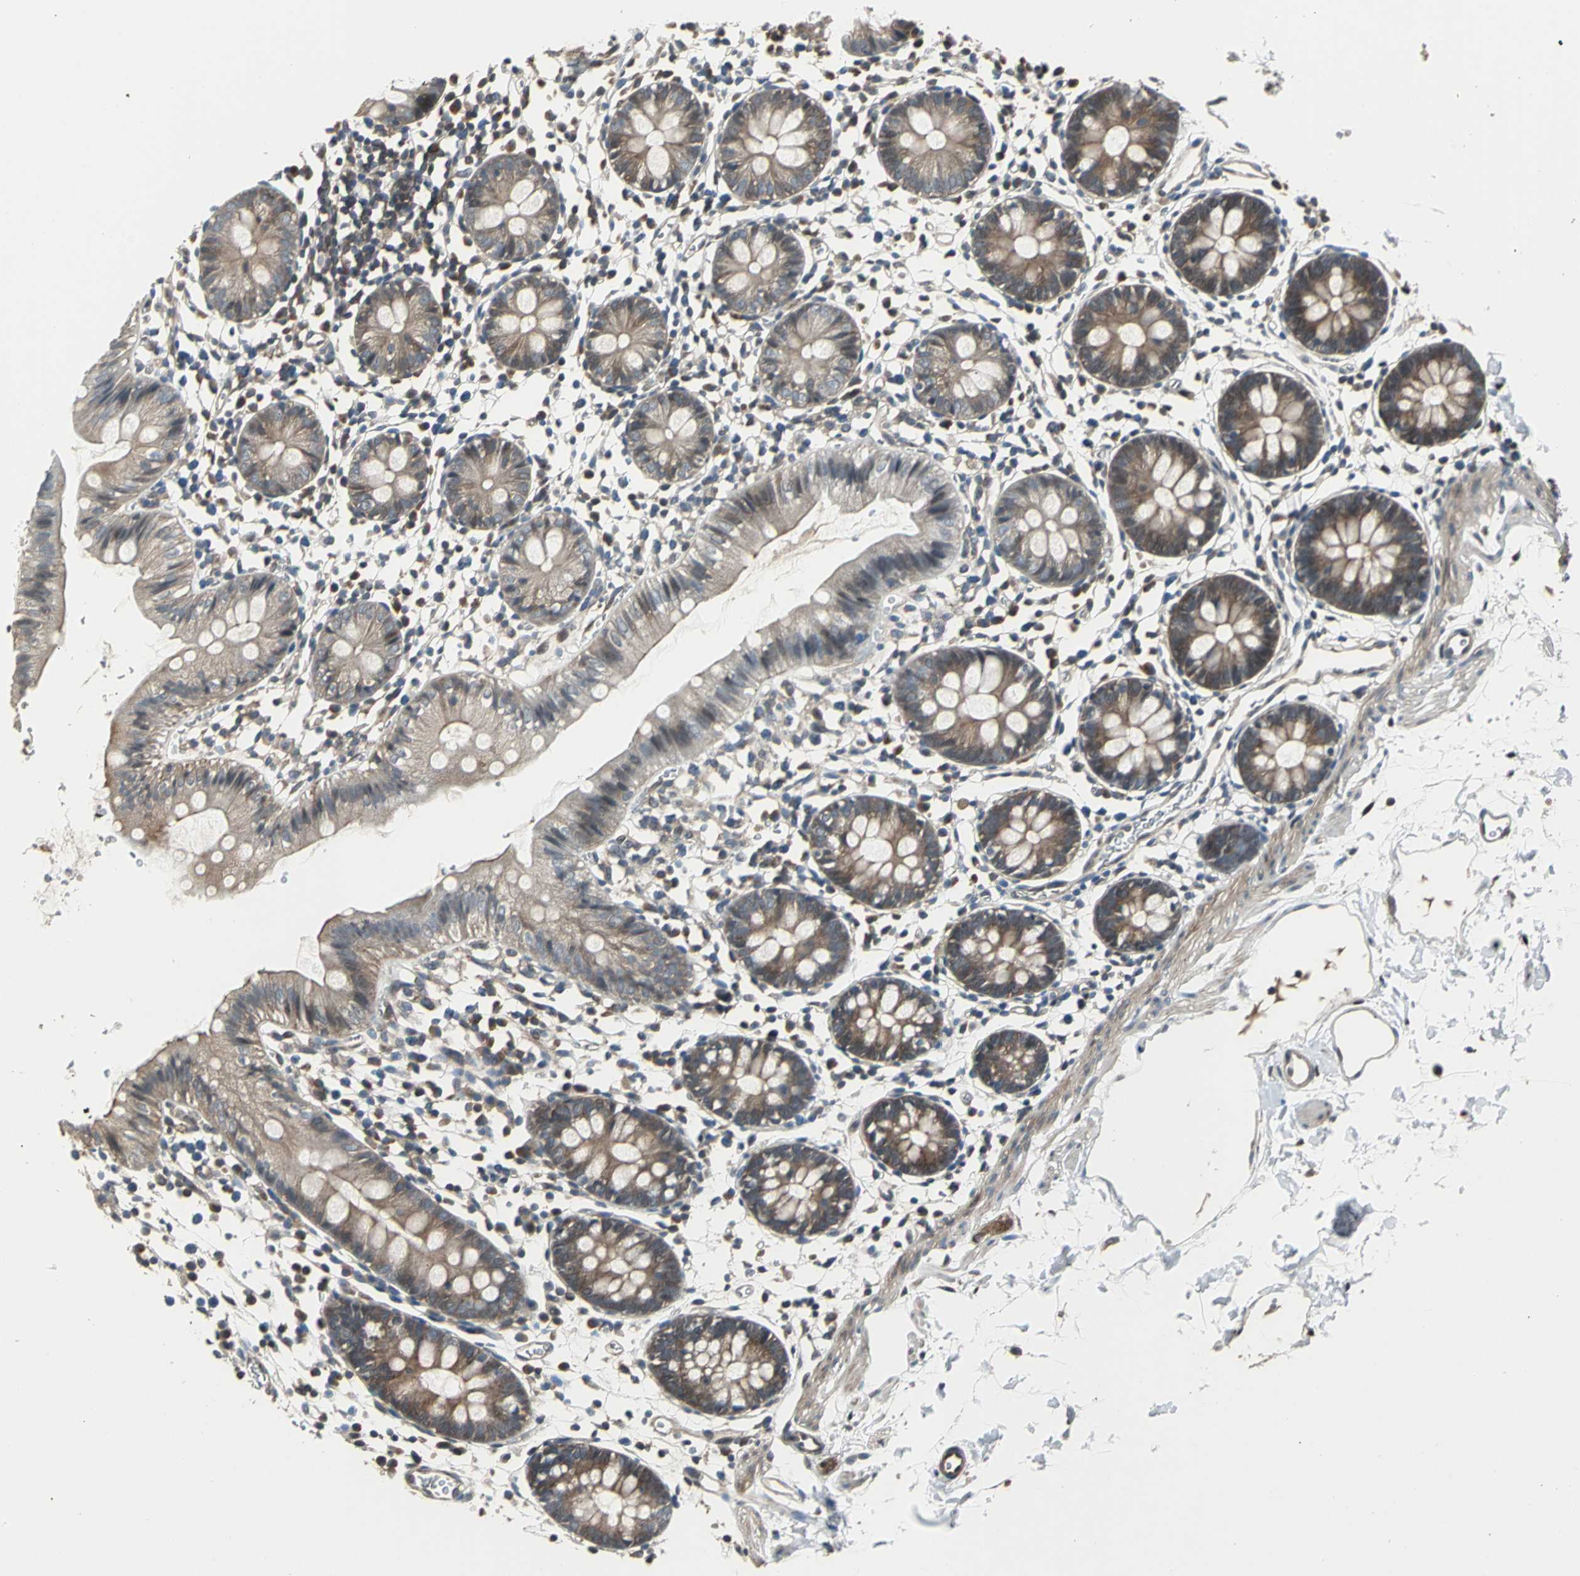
{"staining": {"intensity": "weak", "quantity": ">75%", "location": "cytoplasmic/membranous"}, "tissue": "colon", "cell_type": "Endothelial cells", "image_type": "normal", "snomed": [{"axis": "morphology", "description": "Normal tissue, NOS"}, {"axis": "topography", "description": "Colon"}], "caption": "Immunohistochemistry (IHC) (DAB) staining of benign human colon reveals weak cytoplasmic/membranous protein staining in about >75% of endothelial cells.", "gene": "PFDN1", "patient": {"sex": "male", "age": 14}}